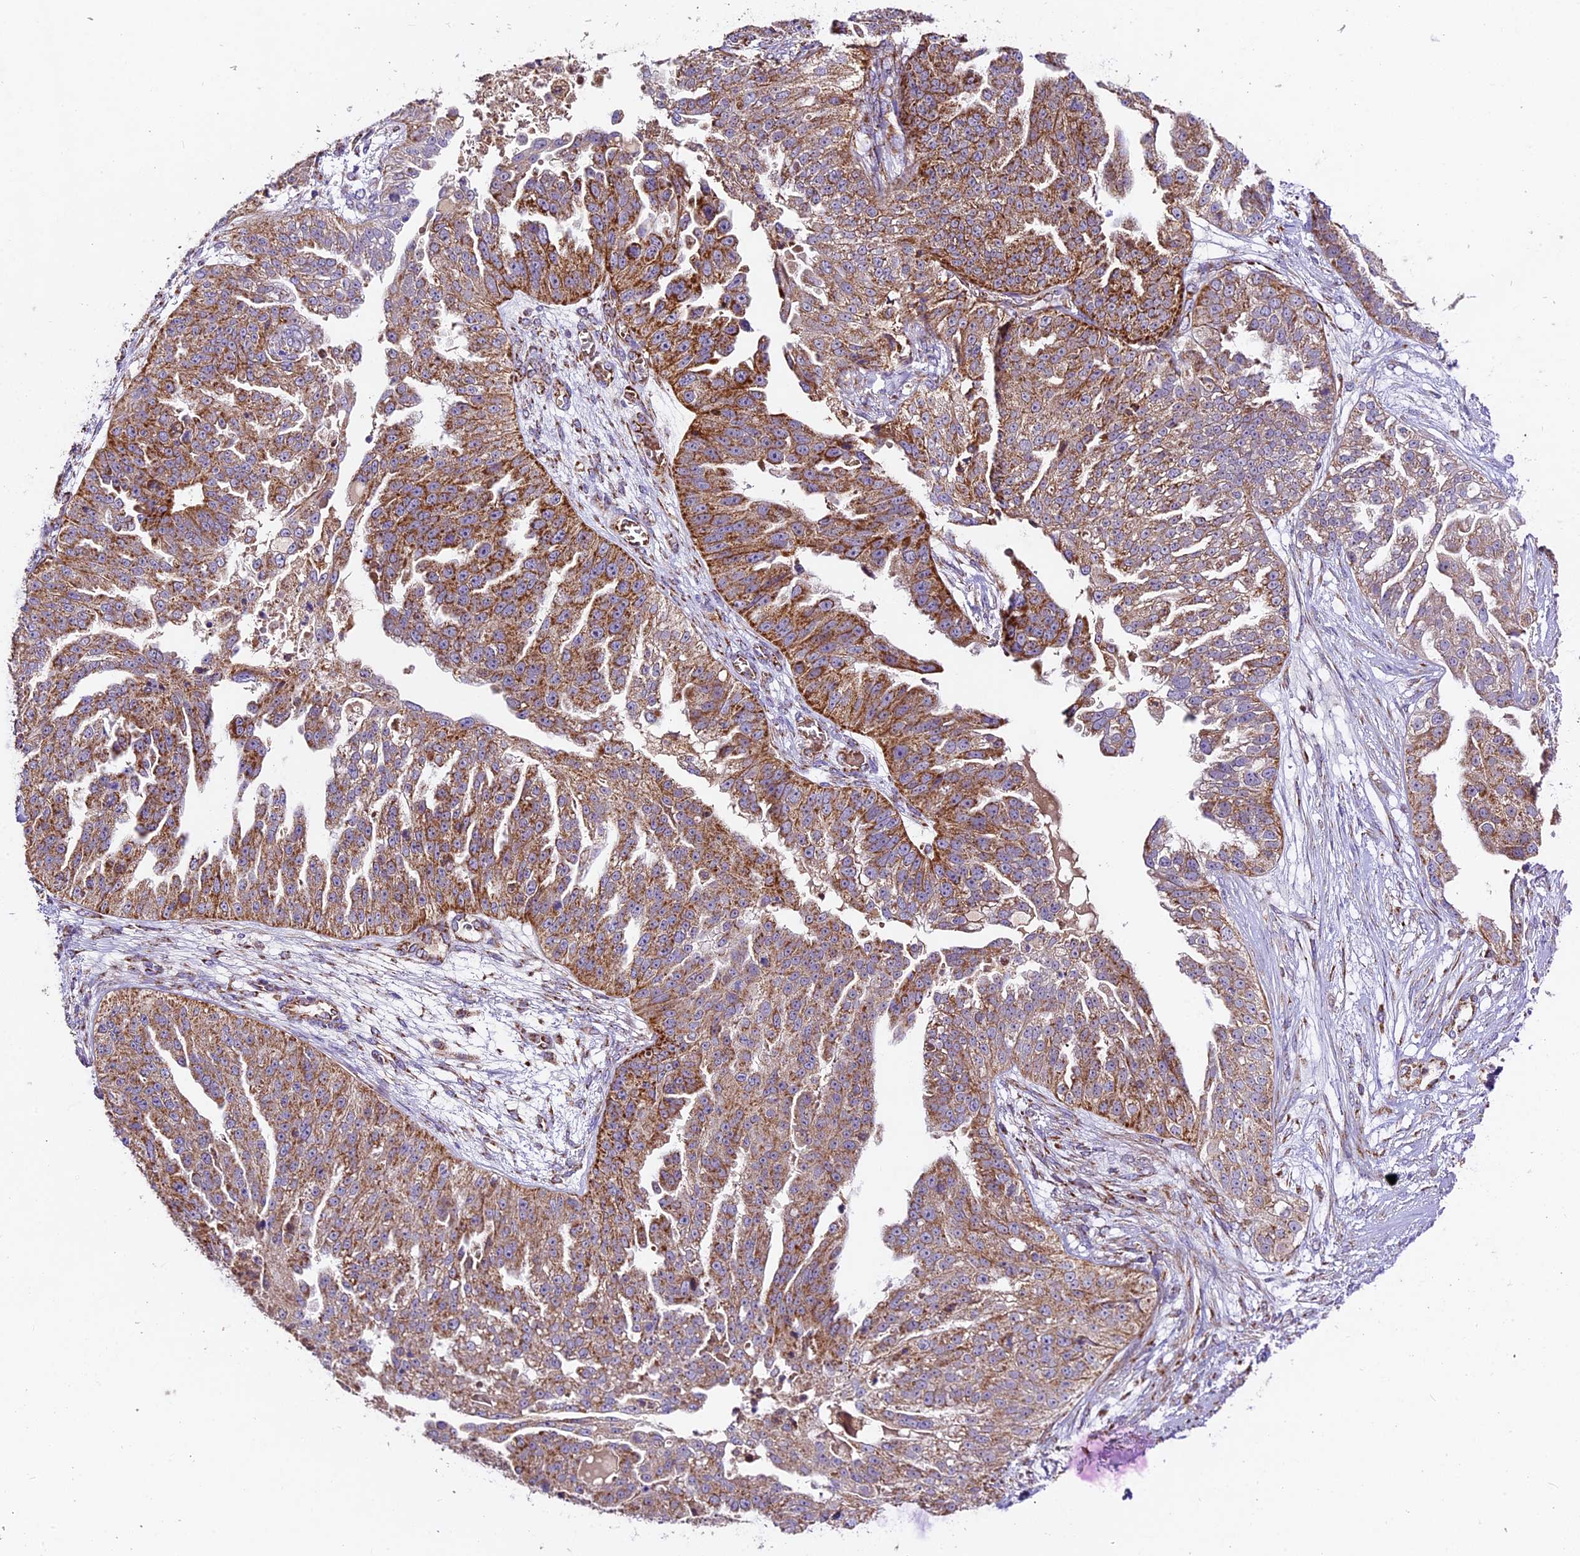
{"staining": {"intensity": "moderate", "quantity": ">75%", "location": "cytoplasmic/membranous"}, "tissue": "ovarian cancer", "cell_type": "Tumor cells", "image_type": "cancer", "snomed": [{"axis": "morphology", "description": "Cystadenocarcinoma, serous, NOS"}, {"axis": "topography", "description": "Ovary"}], "caption": "Human ovarian cancer (serous cystadenocarcinoma) stained with a protein marker displays moderate staining in tumor cells.", "gene": "NDUFA8", "patient": {"sex": "female", "age": 58}}